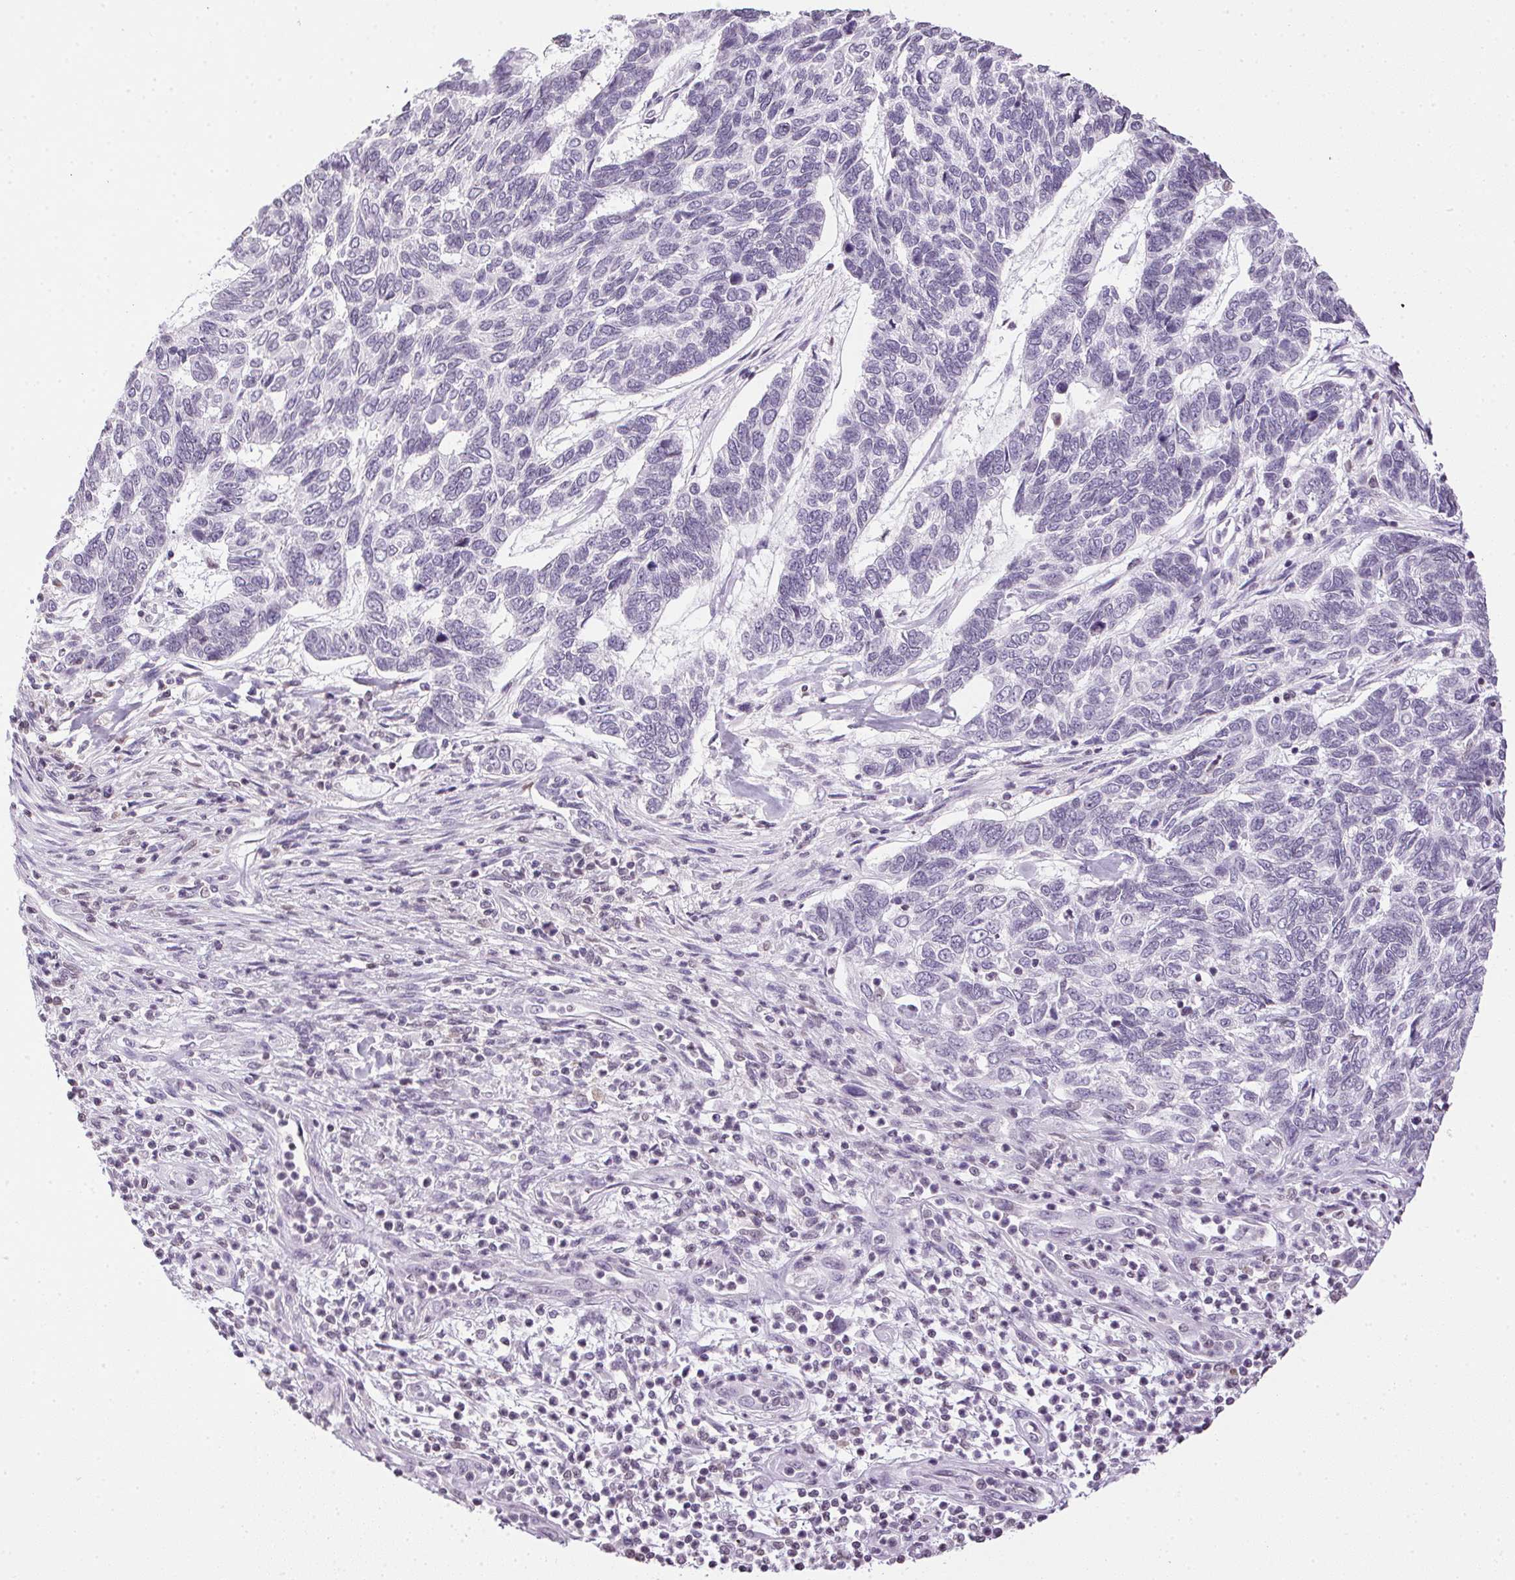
{"staining": {"intensity": "negative", "quantity": "none", "location": "none"}, "tissue": "skin cancer", "cell_type": "Tumor cells", "image_type": "cancer", "snomed": [{"axis": "morphology", "description": "Basal cell carcinoma"}, {"axis": "topography", "description": "Skin"}], "caption": "Micrograph shows no significant protein staining in tumor cells of skin cancer.", "gene": "PRL", "patient": {"sex": "female", "age": 65}}